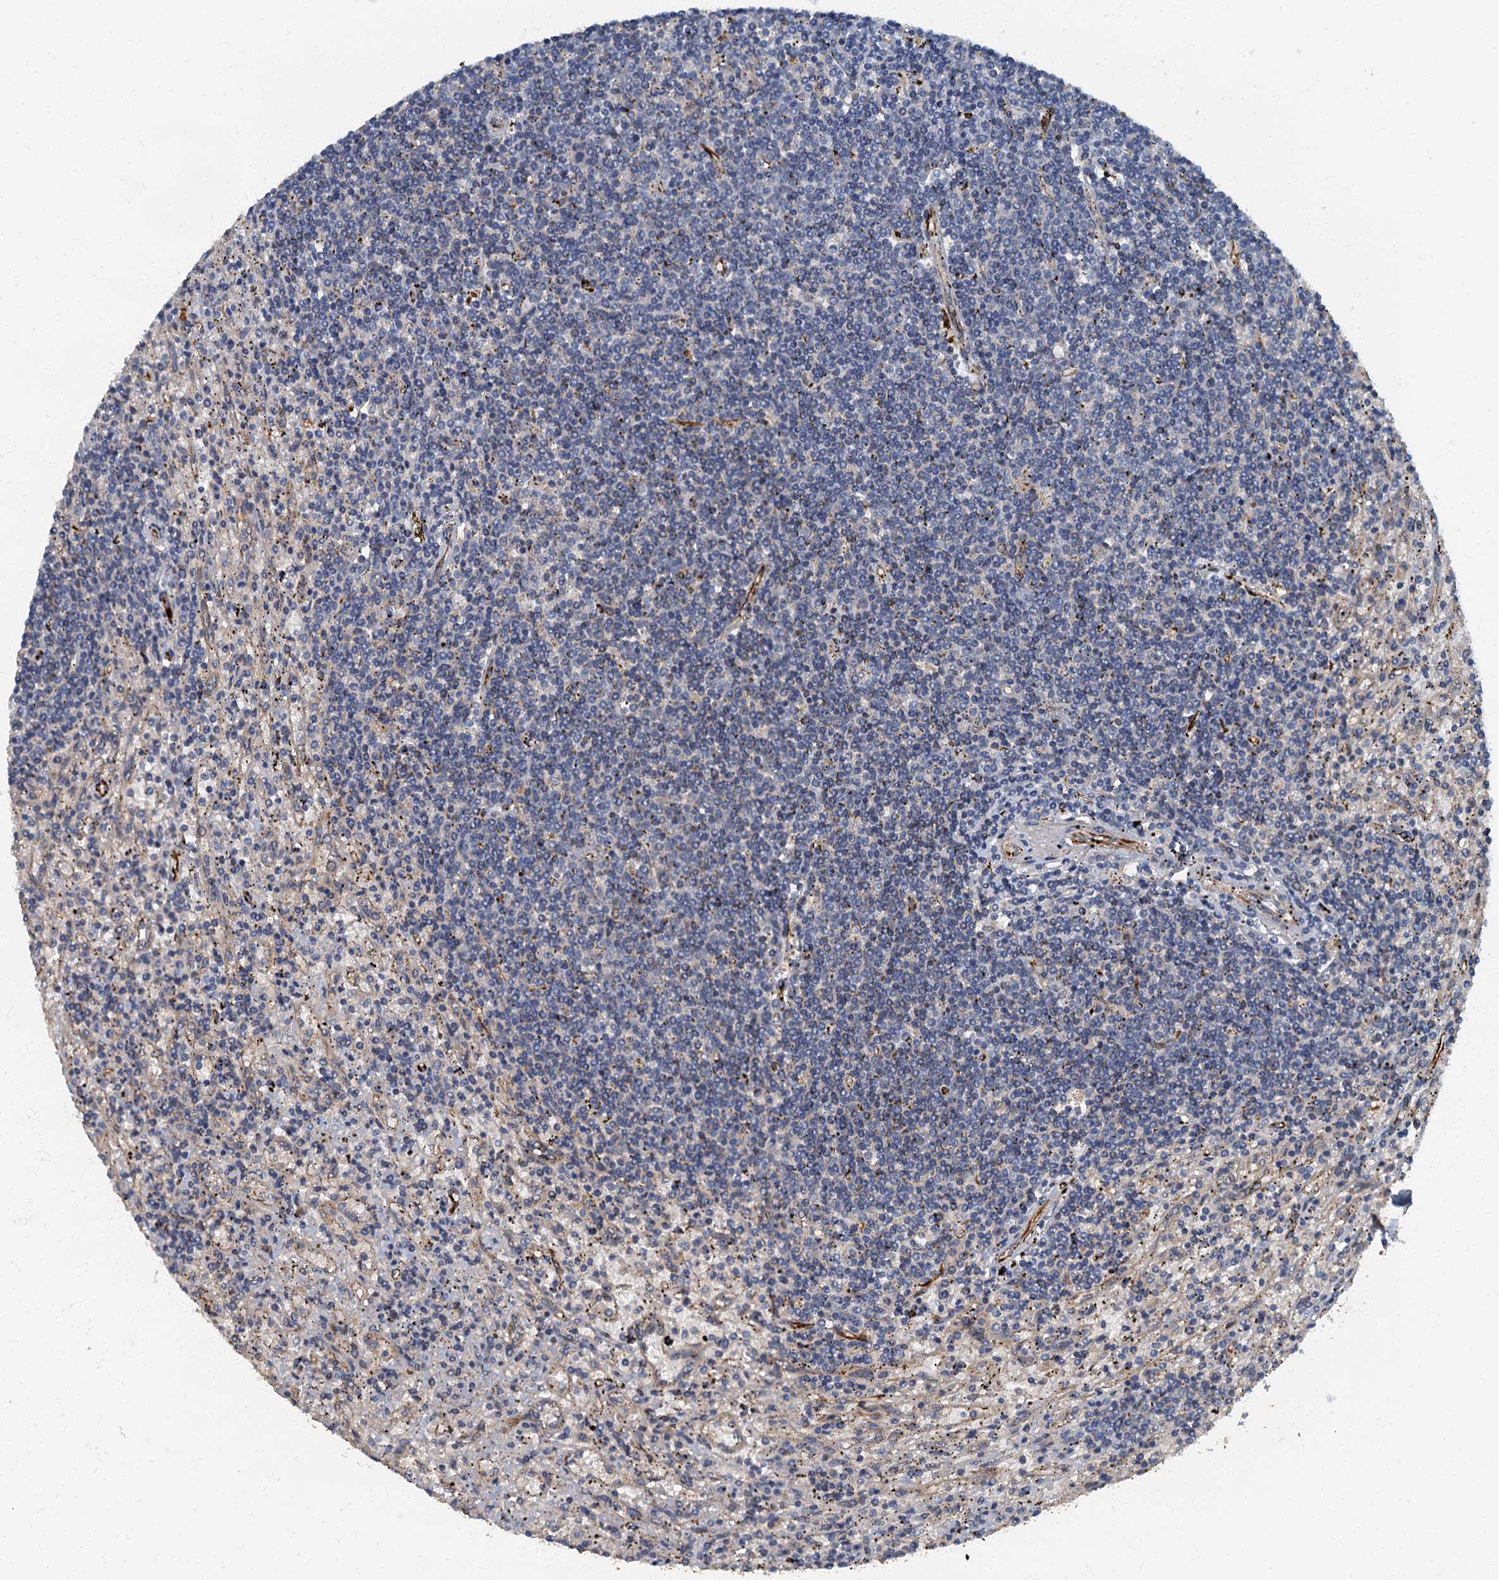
{"staining": {"intensity": "negative", "quantity": "none", "location": "none"}, "tissue": "lymphoma", "cell_type": "Tumor cells", "image_type": "cancer", "snomed": [{"axis": "morphology", "description": "Malignant lymphoma, non-Hodgkin's type, Low grade"}, {"axis": "topography", "description": "Spleen"}], "caption": "An IHC histopathology image of lymphoma is shown. There is no staining in tumor cells of lymphoma.", "gene": "ARL11", "patient": {"sex": "male", "age": 76}}